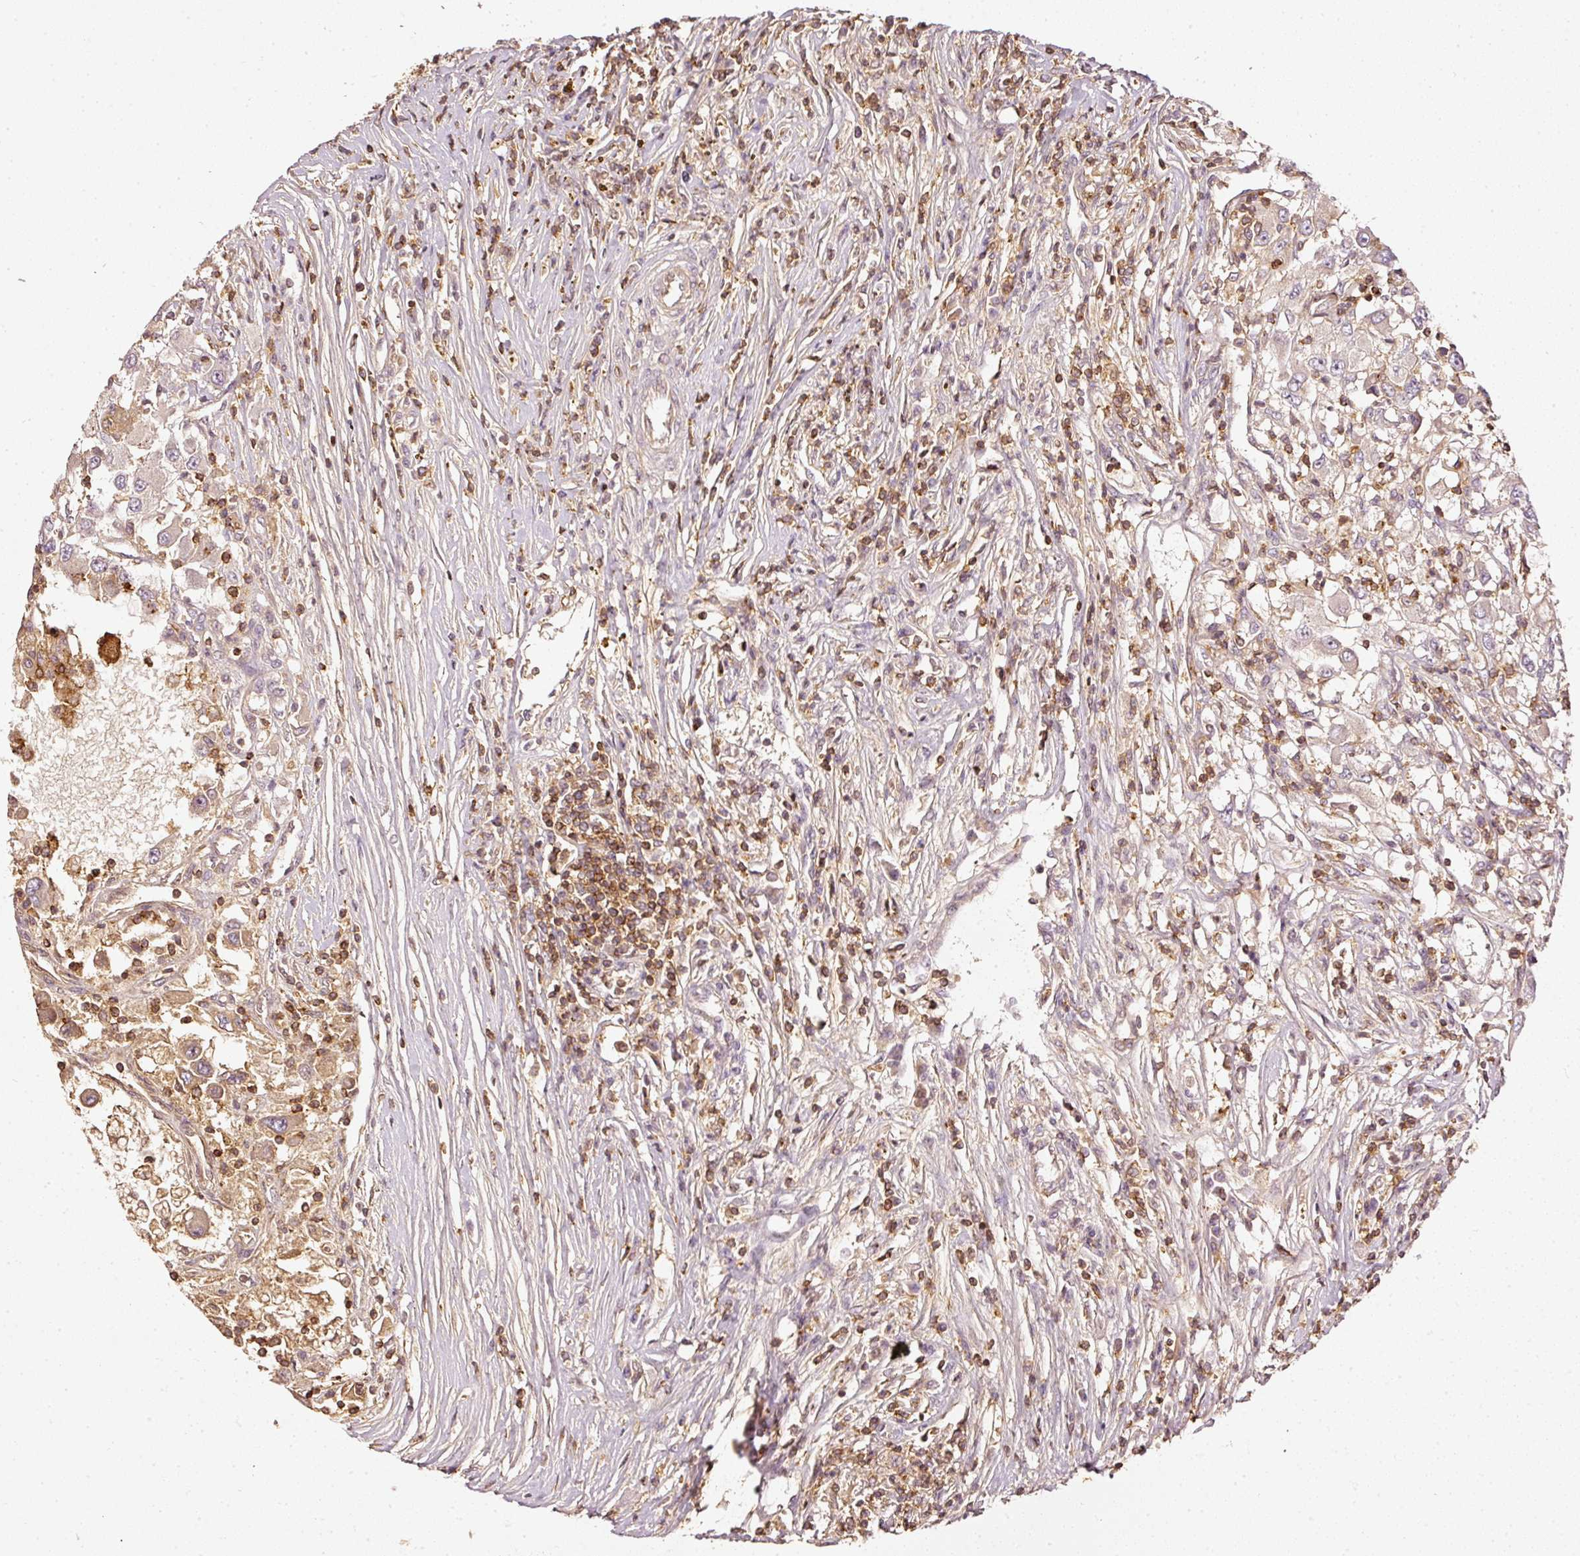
{"staining": {"intensity": "weak", "quantity": "25%-75%", "location": "cytoplasmic/membranous"}, "tissue": "renal cancer", "cell_type": "Tumor cells", "image_type": "cancer", "snomed": [{"axis": "morphology", "description": "Adenocarcinoma, NOS"}, {"axis": "topography", "description": "Kidney"}], "caption": "Immunohistochemistry (IHC) (DAB) staining of human adenocarcinoma (renal) shows weak cytoplasmic/membranous protein positivity in about 25%-75% of tumor cells. (Stains: DAB (3,3'-diaminobenzidine) in brown, nuclei in blue, Microscopy: brightfield microscopy at high magnification).", "gene": "EVL", "patient": {"sex": "female", "age": 67}}